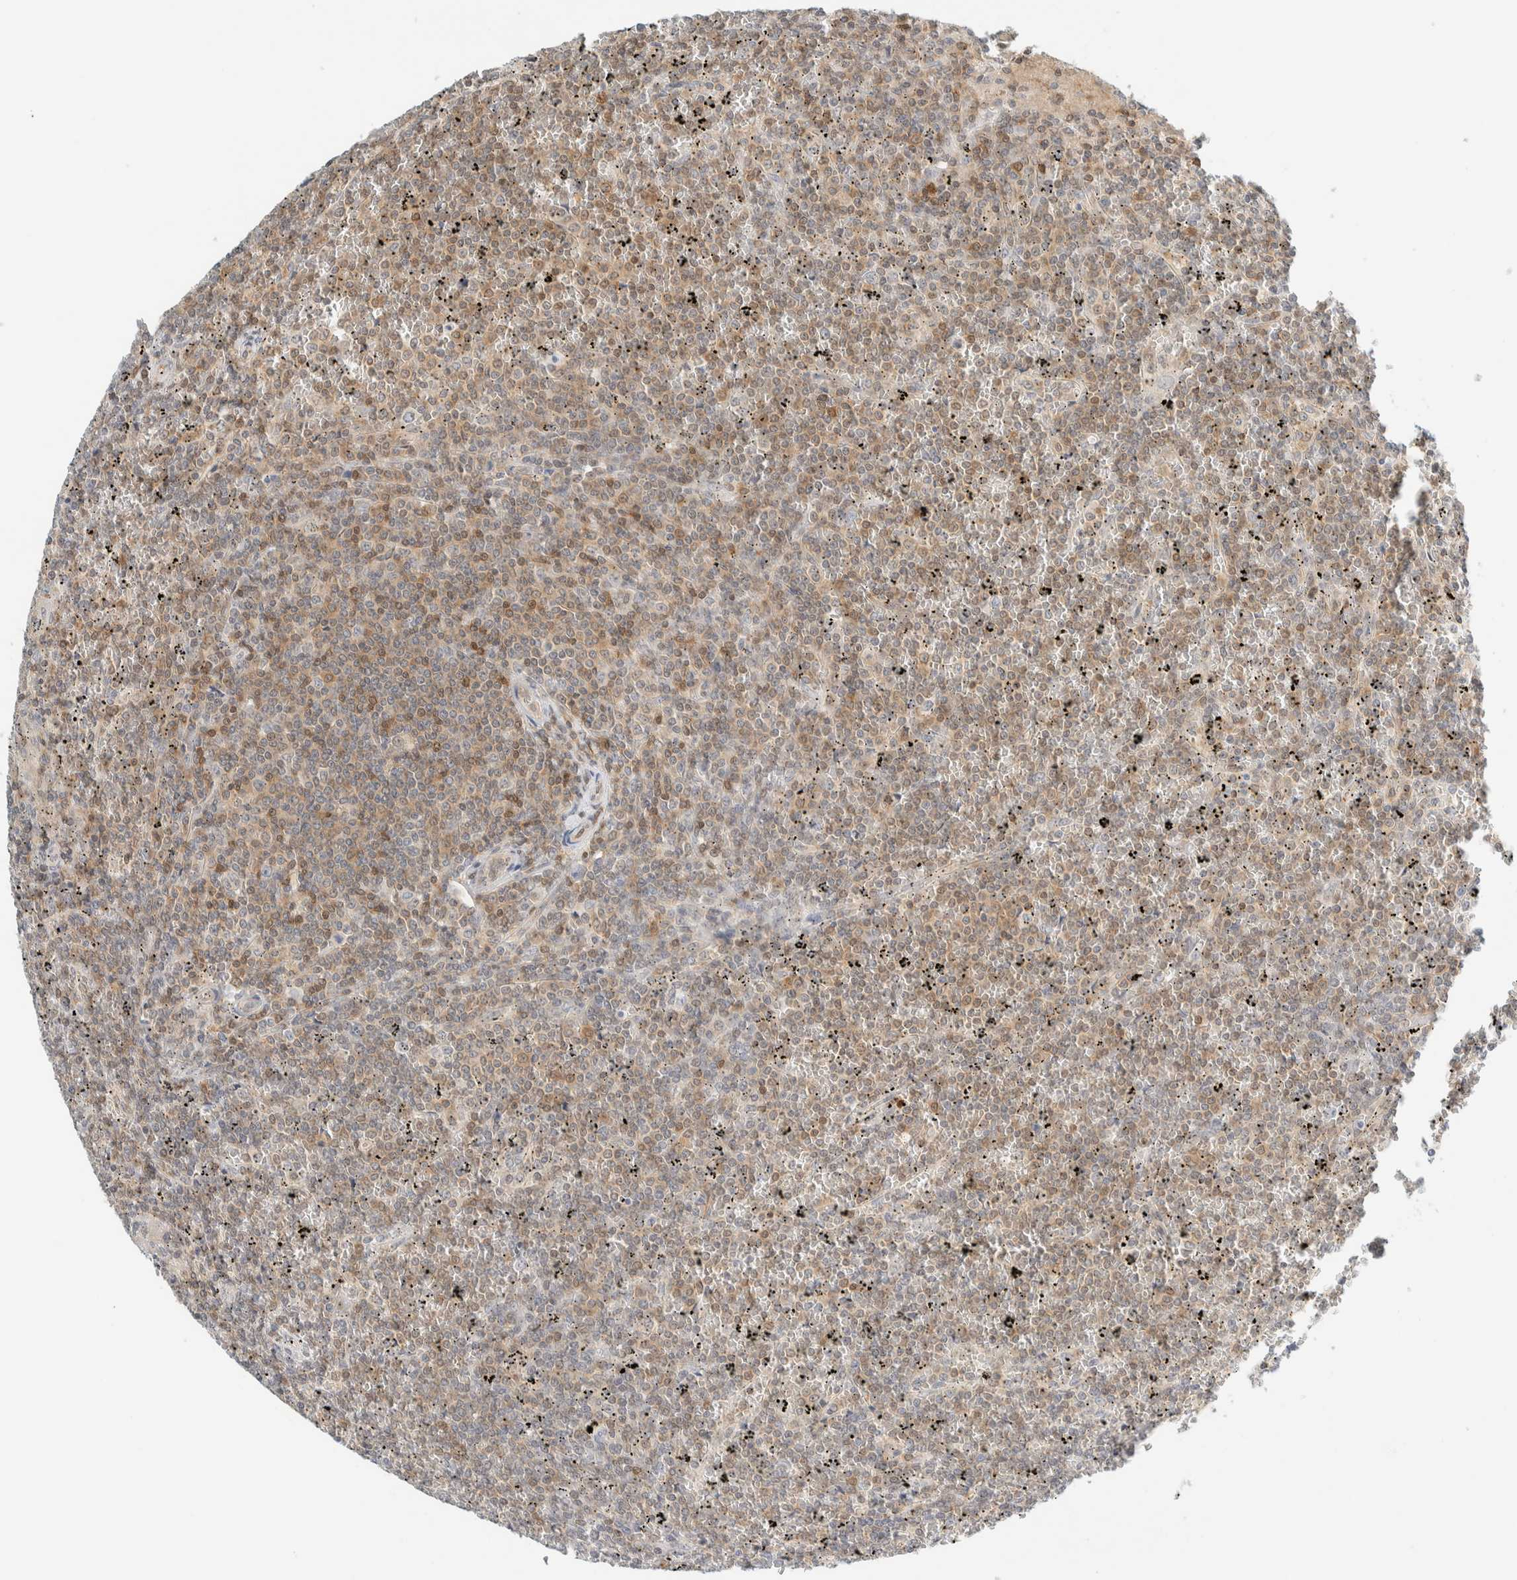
{"staining": {"intensity": "moderate", "quantity": "25%-75%", "location": "cytoplasmic/membranous"}, "tissue": "lymphoma", "cell_type": "Tumor cells", "image_type": "cancer", "snomed": [{"axis": "morphology", "description": "Malignant lymphoma, non-Hodgkin's type, Low grade"}, {"axis": "topography", "description": "Spleen"}], "caption": "Immunohistochemical staining of human low-grade malignant lymphoma, non-Hodgkin's type reveals medium levels of moderate cytoplasmic/membranous expression in about 25%-75% of tumor cells. (DAB (3,3'-diaminobenzidine) IHC, brown staining for protein, blue staining for nuclei).", "gene": "PCYT2", "patient": {"sex": "female", "age": 19}}